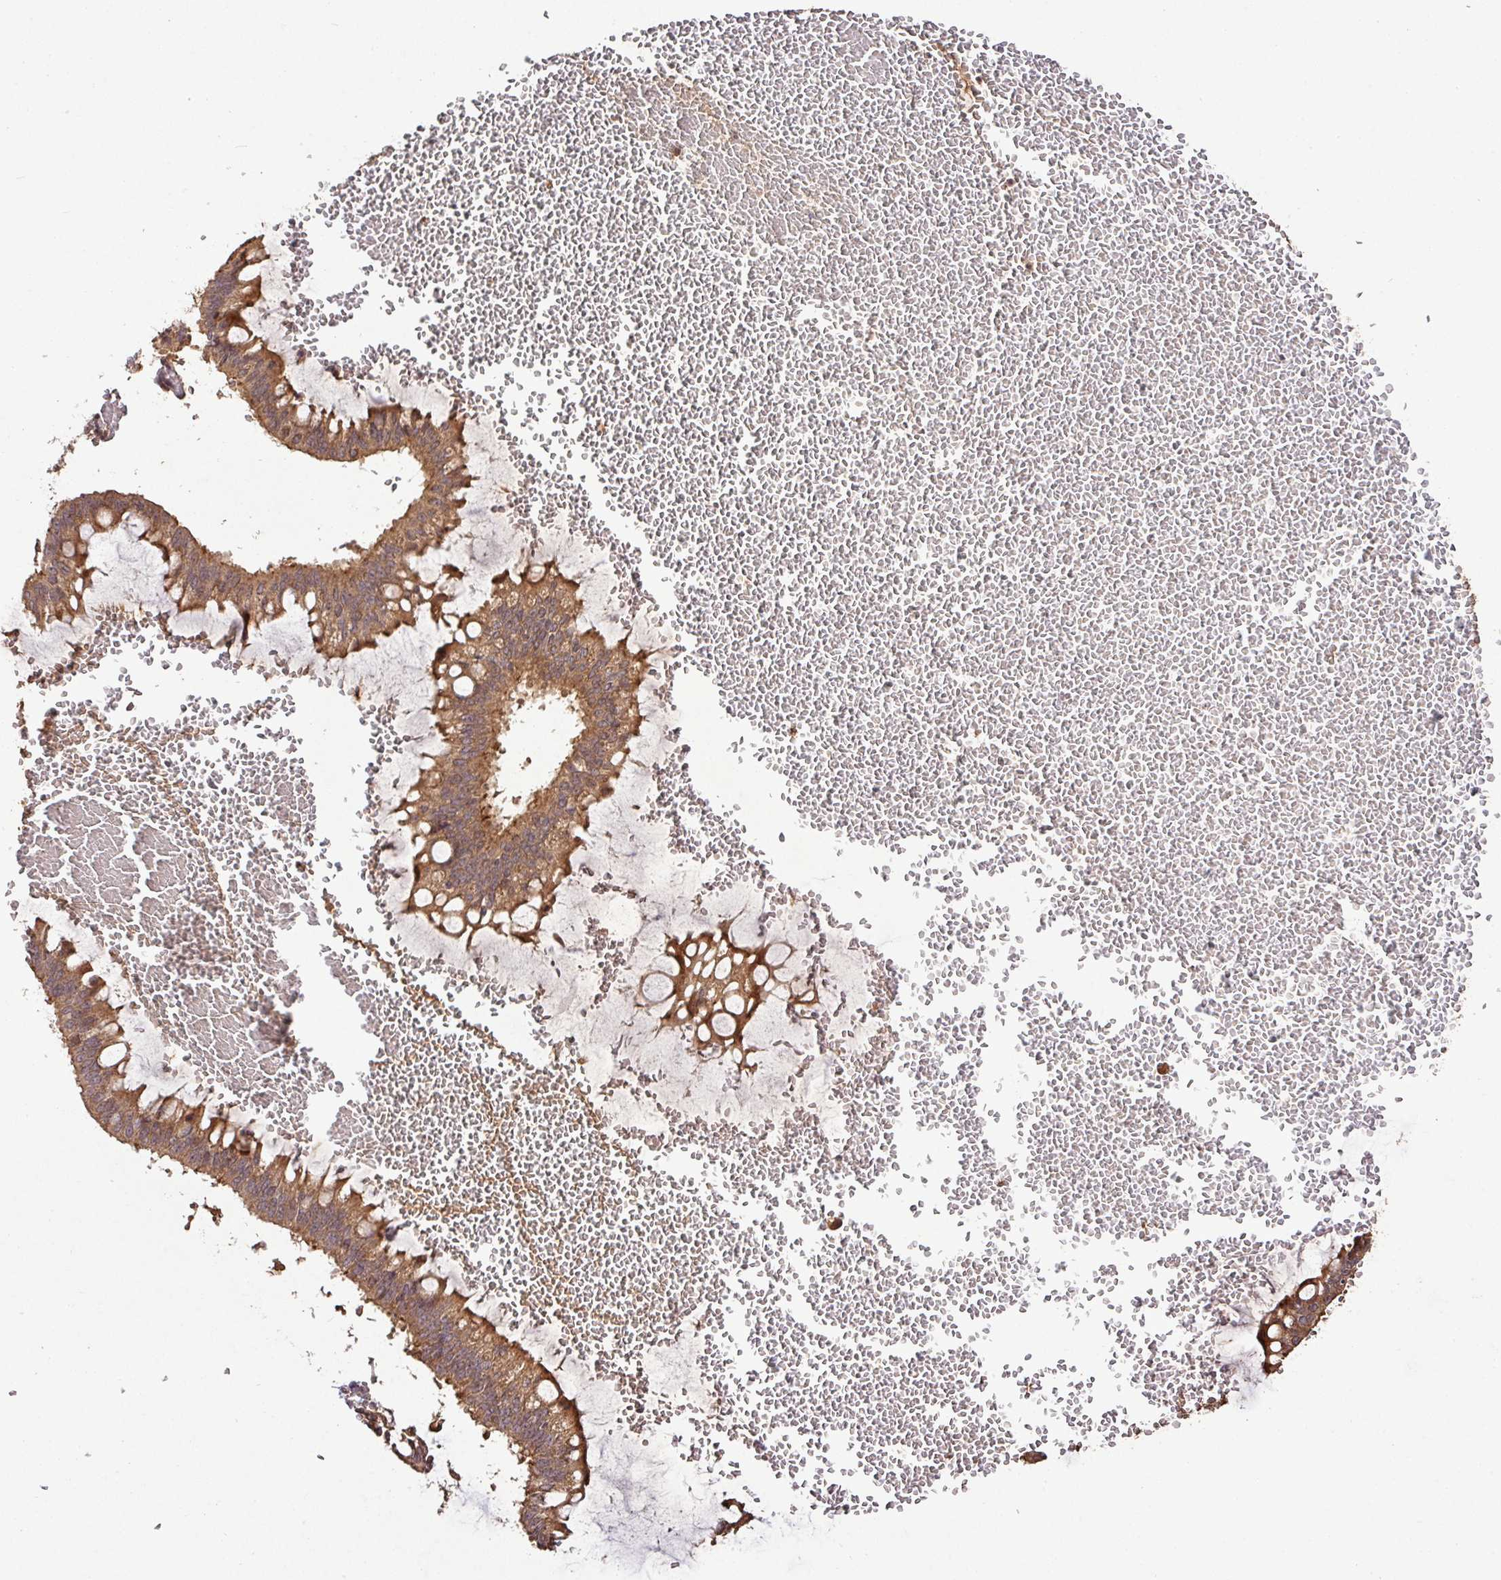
{"staining": {"intensity": "moderate", "quantity": ">75%", "location": "cytoplasmic/membranous"}, "tissue": "ovarian cancer", "cell_type": "Tumor cells", "image_type": "cancer", "snomed": [{"axis": "morphology", "description": "Cystadenocarcinoma, mucinous, NOS"}, {"axis": "topography", "description": "Ovary"}], "caption": "The immunohistochemical stain shows moderate cytoplasmic/membranous staining in tumor cells of ovarian cancer (mucinous cystadenocarcinoma) tissue. The staining was performed using DAB (3,3'-diaminobenzidine), with brown indicating positive protein expression. Nuclei are stained blue with hematoxylin.", "gene": "FAIM", "patient": {"sex": "female", "age": 73}}